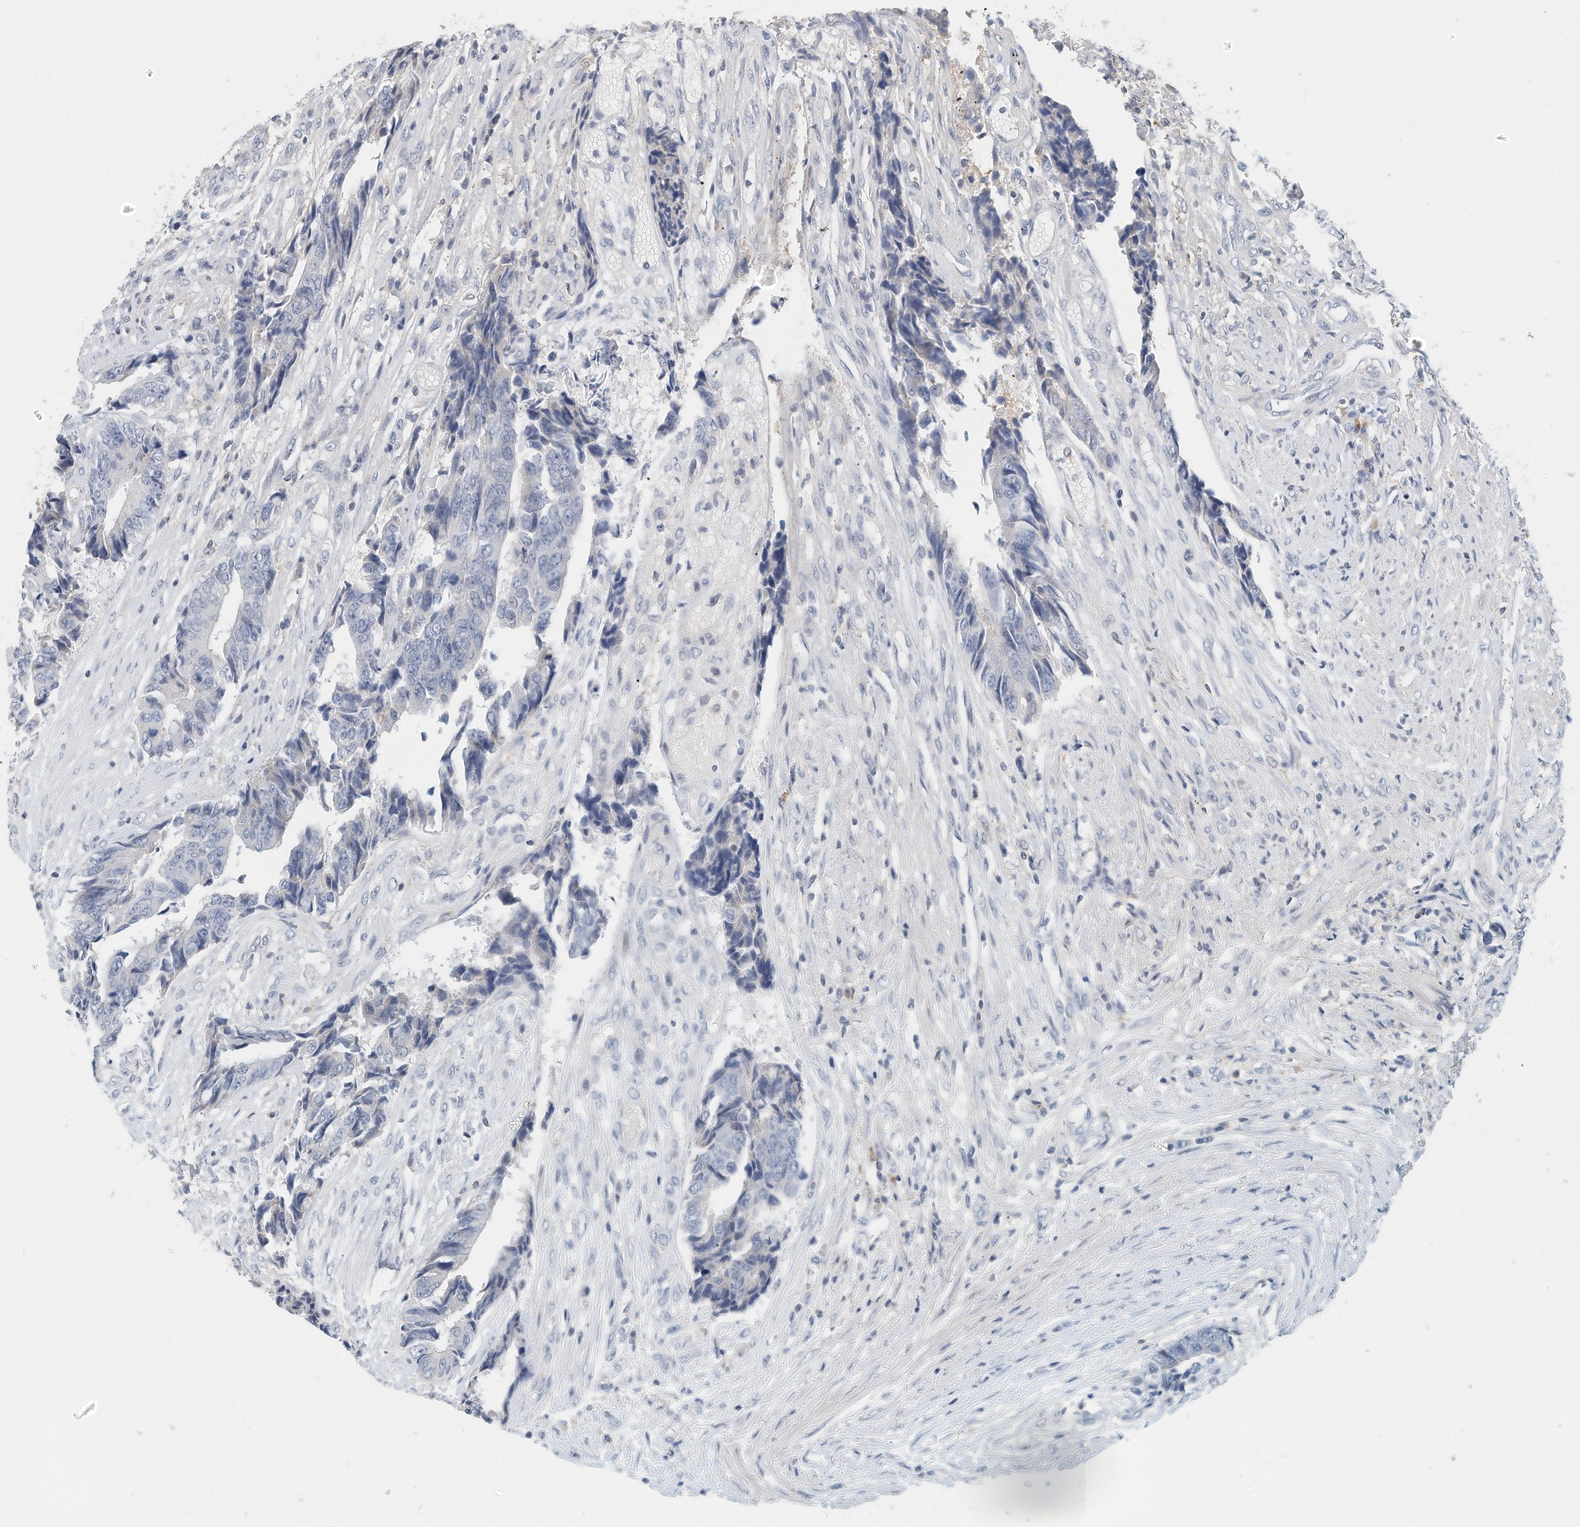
{"staining": {"intensity": "negative", "quantity": "none", "location": "none"}, "tissue": "colorectal cancer", "cell_type": "Tumor cells", "image_type": "cancer", "snomed": [{"axis": "morphology", "description": "Adenocarcinoma, NOS"}, {"axis": "topography", "description": "Rectum"}], "caption": "IHC of human colorectal cancer shows no expression in tumor cells.", "gene": "MICAL1", "patient": {"sex": "male", "age": 84}}